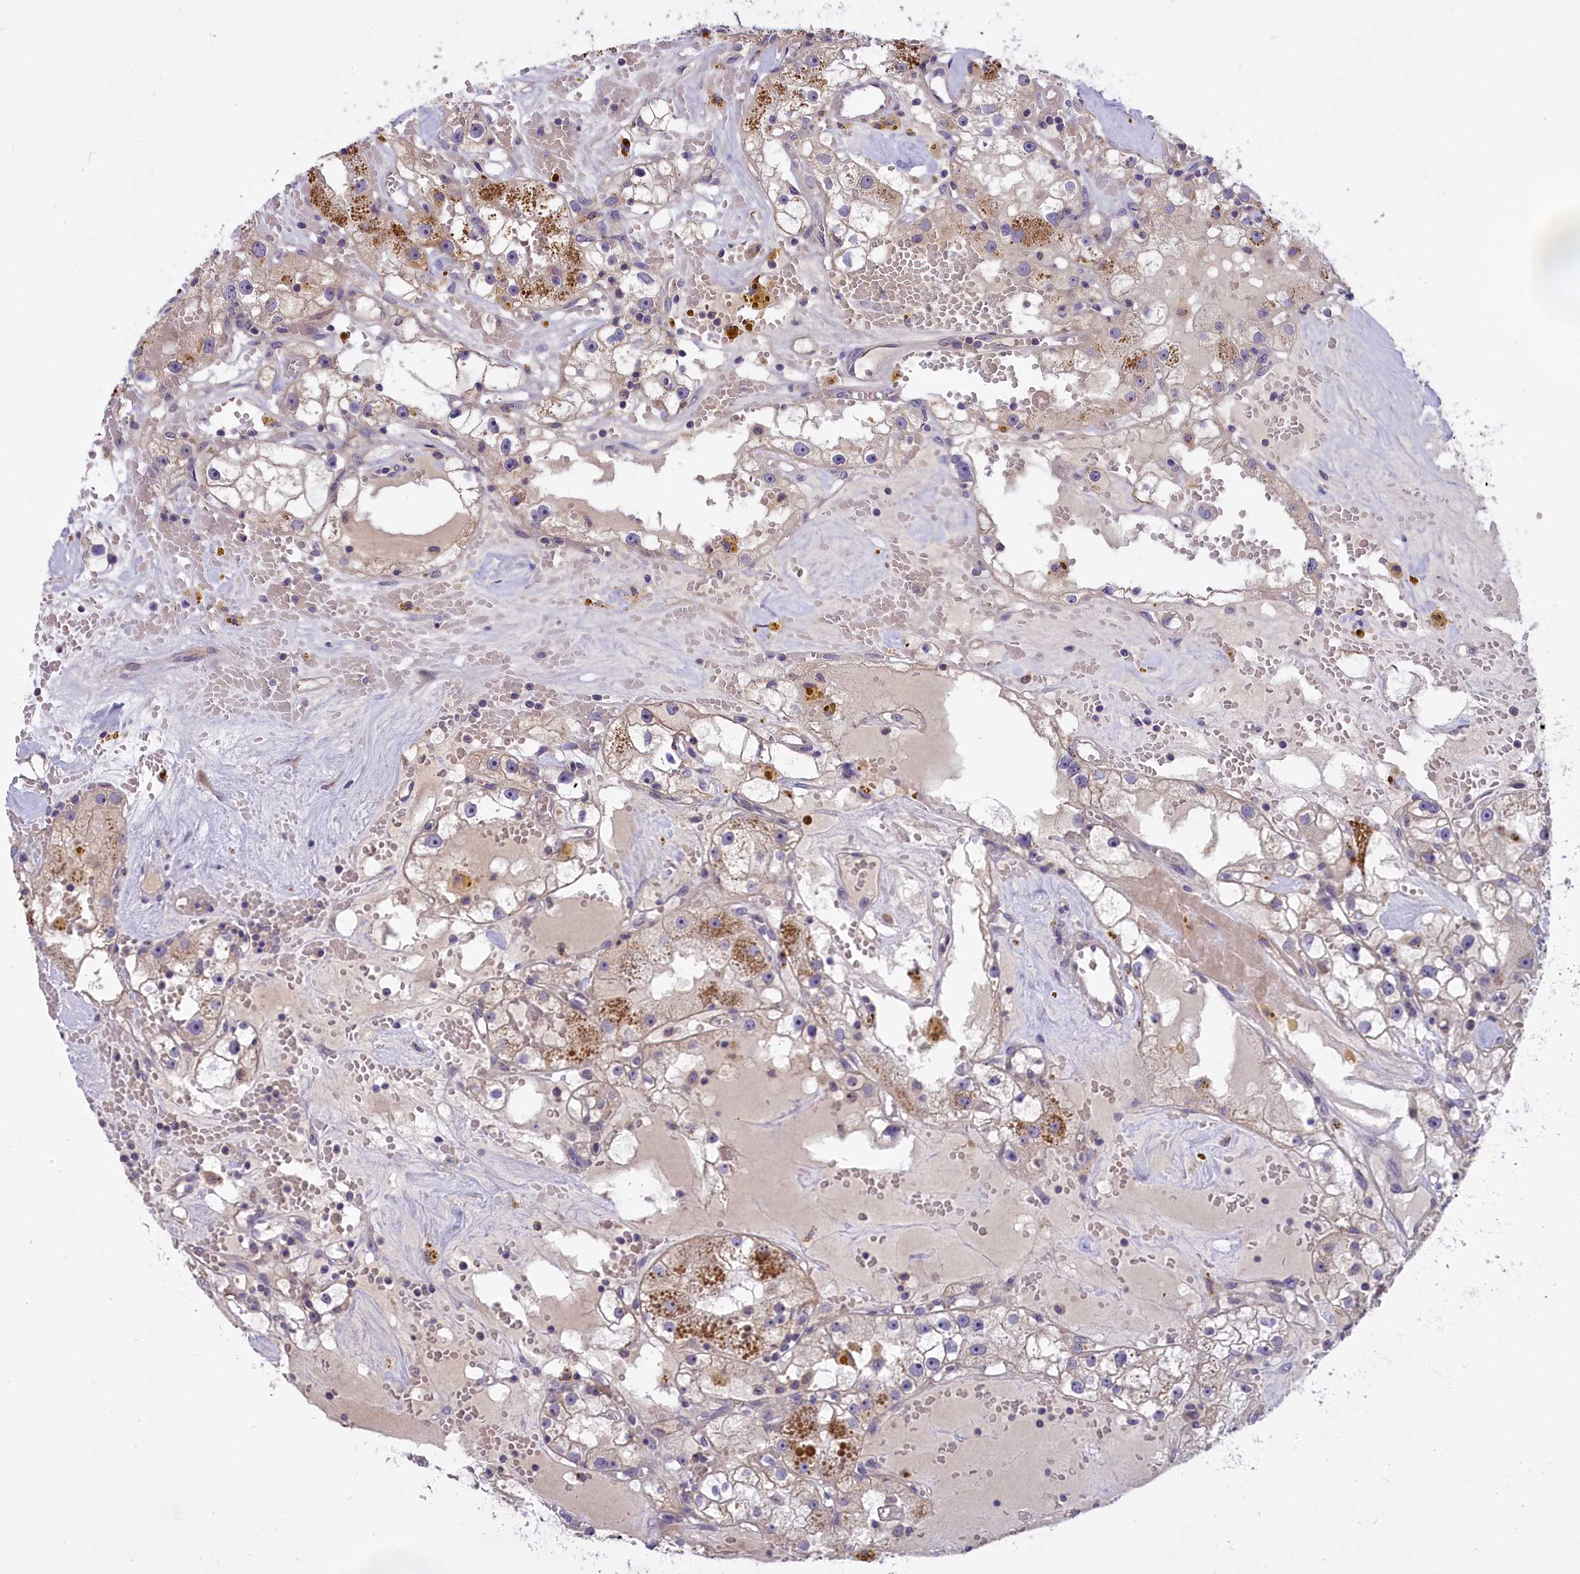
{"staining": {"intensity": "moderate", "quantity": "<25%", "location": "cytoplasmic/membranous"}, "tissue": "renal cancer", "cell_type": "Tumor cells", "image_type": "cancer", "snomed": [{"axis": "morphology", "description": "Adenocarcinoma, NOS"}, {"axis": "topography", "description": "Kidney"}], "caption": "There is low levels of moderate cytoplasmic/membranous staining in tumor cells of renal cancer (adenocarcinoma), as demonstrated by immunohistochemical staining (brown color).", "gene": "MEMO1", "patient": {"sex": "male", "age": 56}}